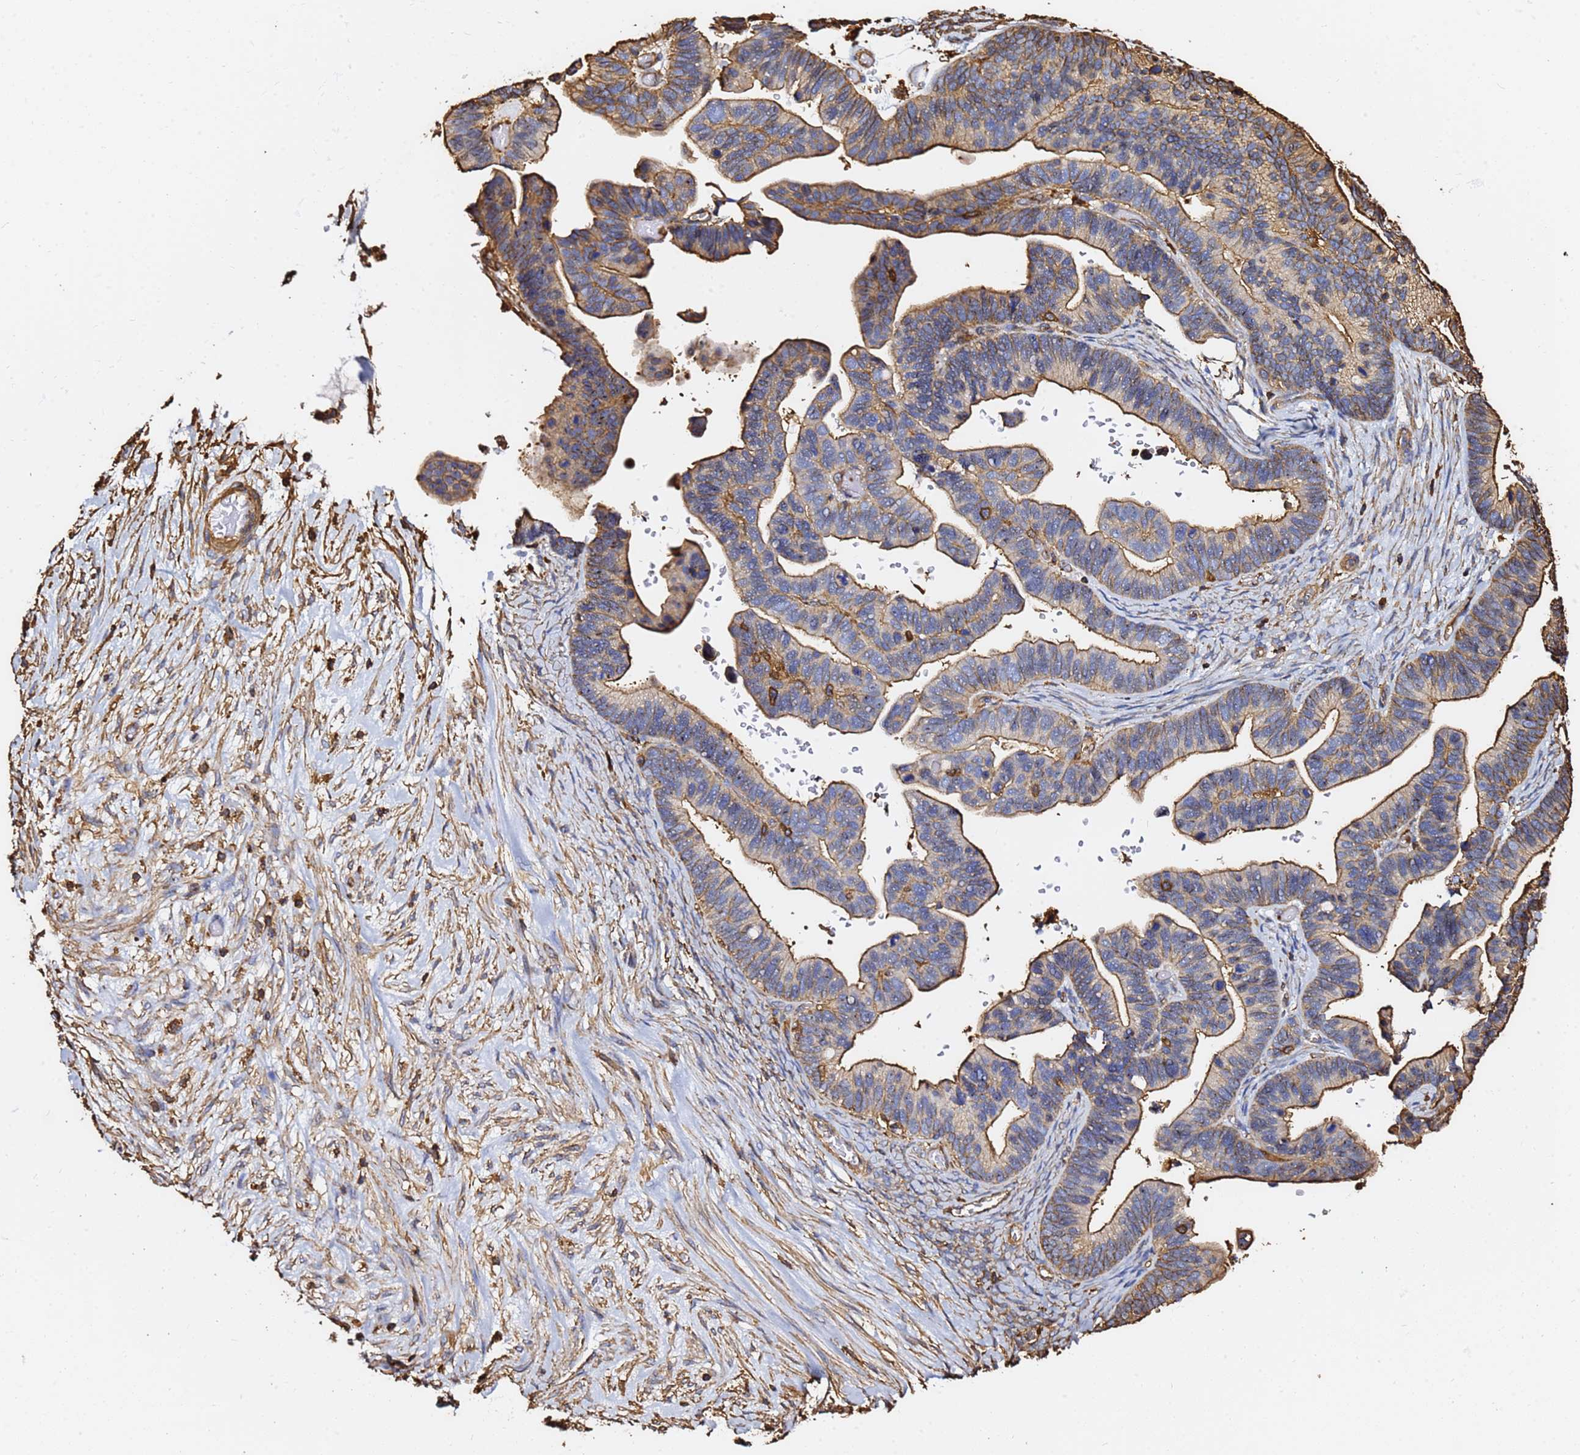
{"staining": {"intensity": "moderate", "quantity": "25%-75%", "location": "cytoplasmic/membranous"}, "tissue": "ovarian cancer", "cell_type": "Tumor cells", "image_type": "cancer", "snomed": [{"axis": "morphology", "description": "Cystadenocarcinoma, serous, NOS"}, {"axis": "topography", "description": "Ovary"}], "caption": "Ovarian serous cystadenocarcinoma was stained to show a protein in brown. There is medium levels of moderate cytoplasmic/membranous positivity in approximately 25%-75% of tumor cells.", "gene": "ACTB", "patient": {"sex": "female", "age": 56}}